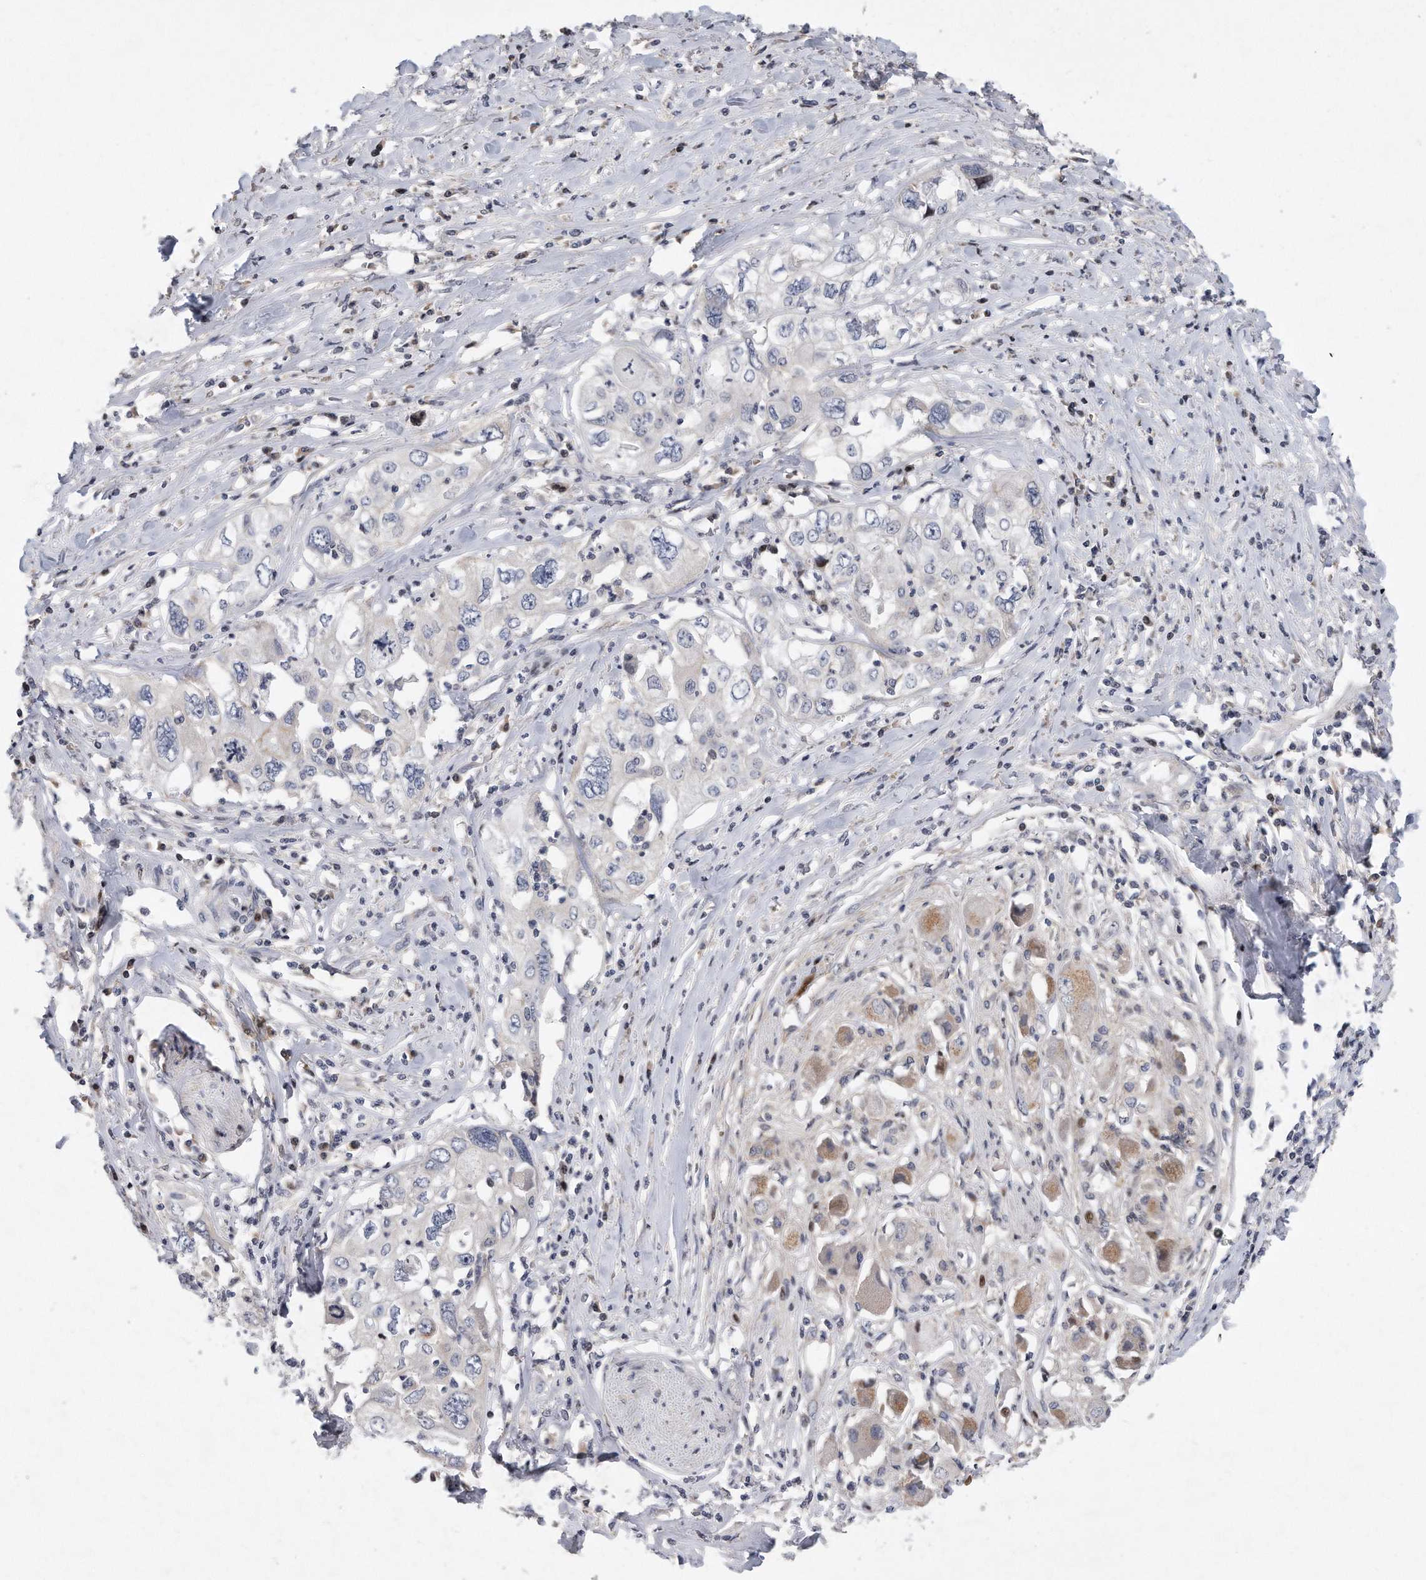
{"staining": {"intensity": "negative", "quantity": "none", "location": "none"}, "tissue": "cervical cancer", "cell_type": "Tumor cells", "image_type": "cancer", "snomed": [{"axis": "morphology", "description": "Squamous cell carcinoma, NOS"}, {"axis": "topography", "description": "Cervix"}], "caption": "An immunohistochemistry micrograph of cervical cancer is shown. There is no staining in tumor cells of cervical cancer.", "gene": "CDH12", "patient": {"sex": "female", "age": 31}}